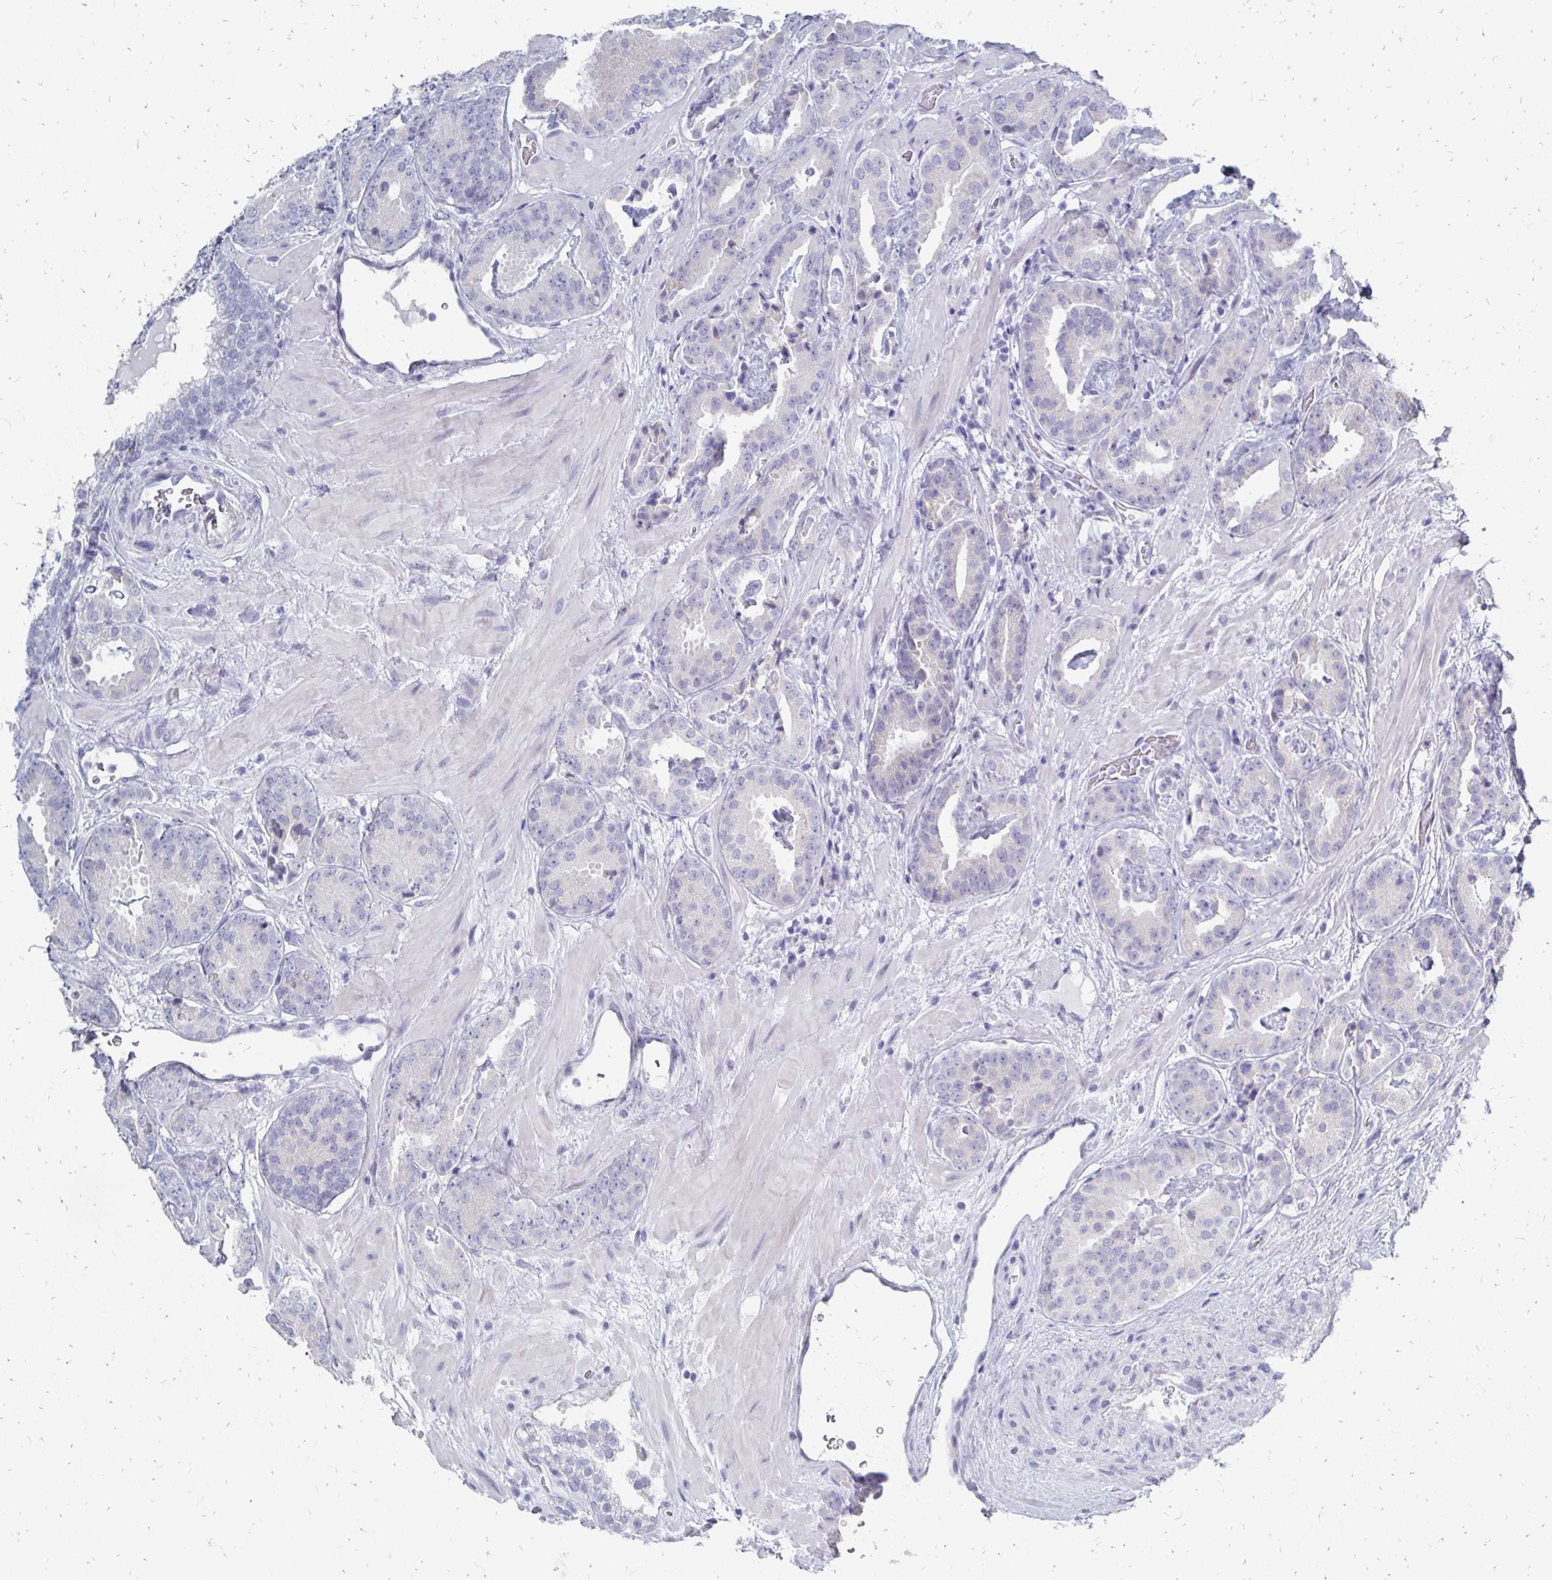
{"staining": {"intensity": "negative", "quantity": "none", "location": "none"}, "tissue": "prostate cancer", "cell_type": "Tumor cells", "image_type": "cancer", "snomed": [{"axis": "morphology", "description": "Adenocarcinoma, Low grade"}, {"axis": "topography", "description": "Prostate"}], "caption": "Protein analysis of prostate cancer demonstrates no significant positivity in tumor cells. (DAB IHC with hematoxylin counter stain).", "gene": "SYCP3", "patient": {"sex": "male", "age": 62}}